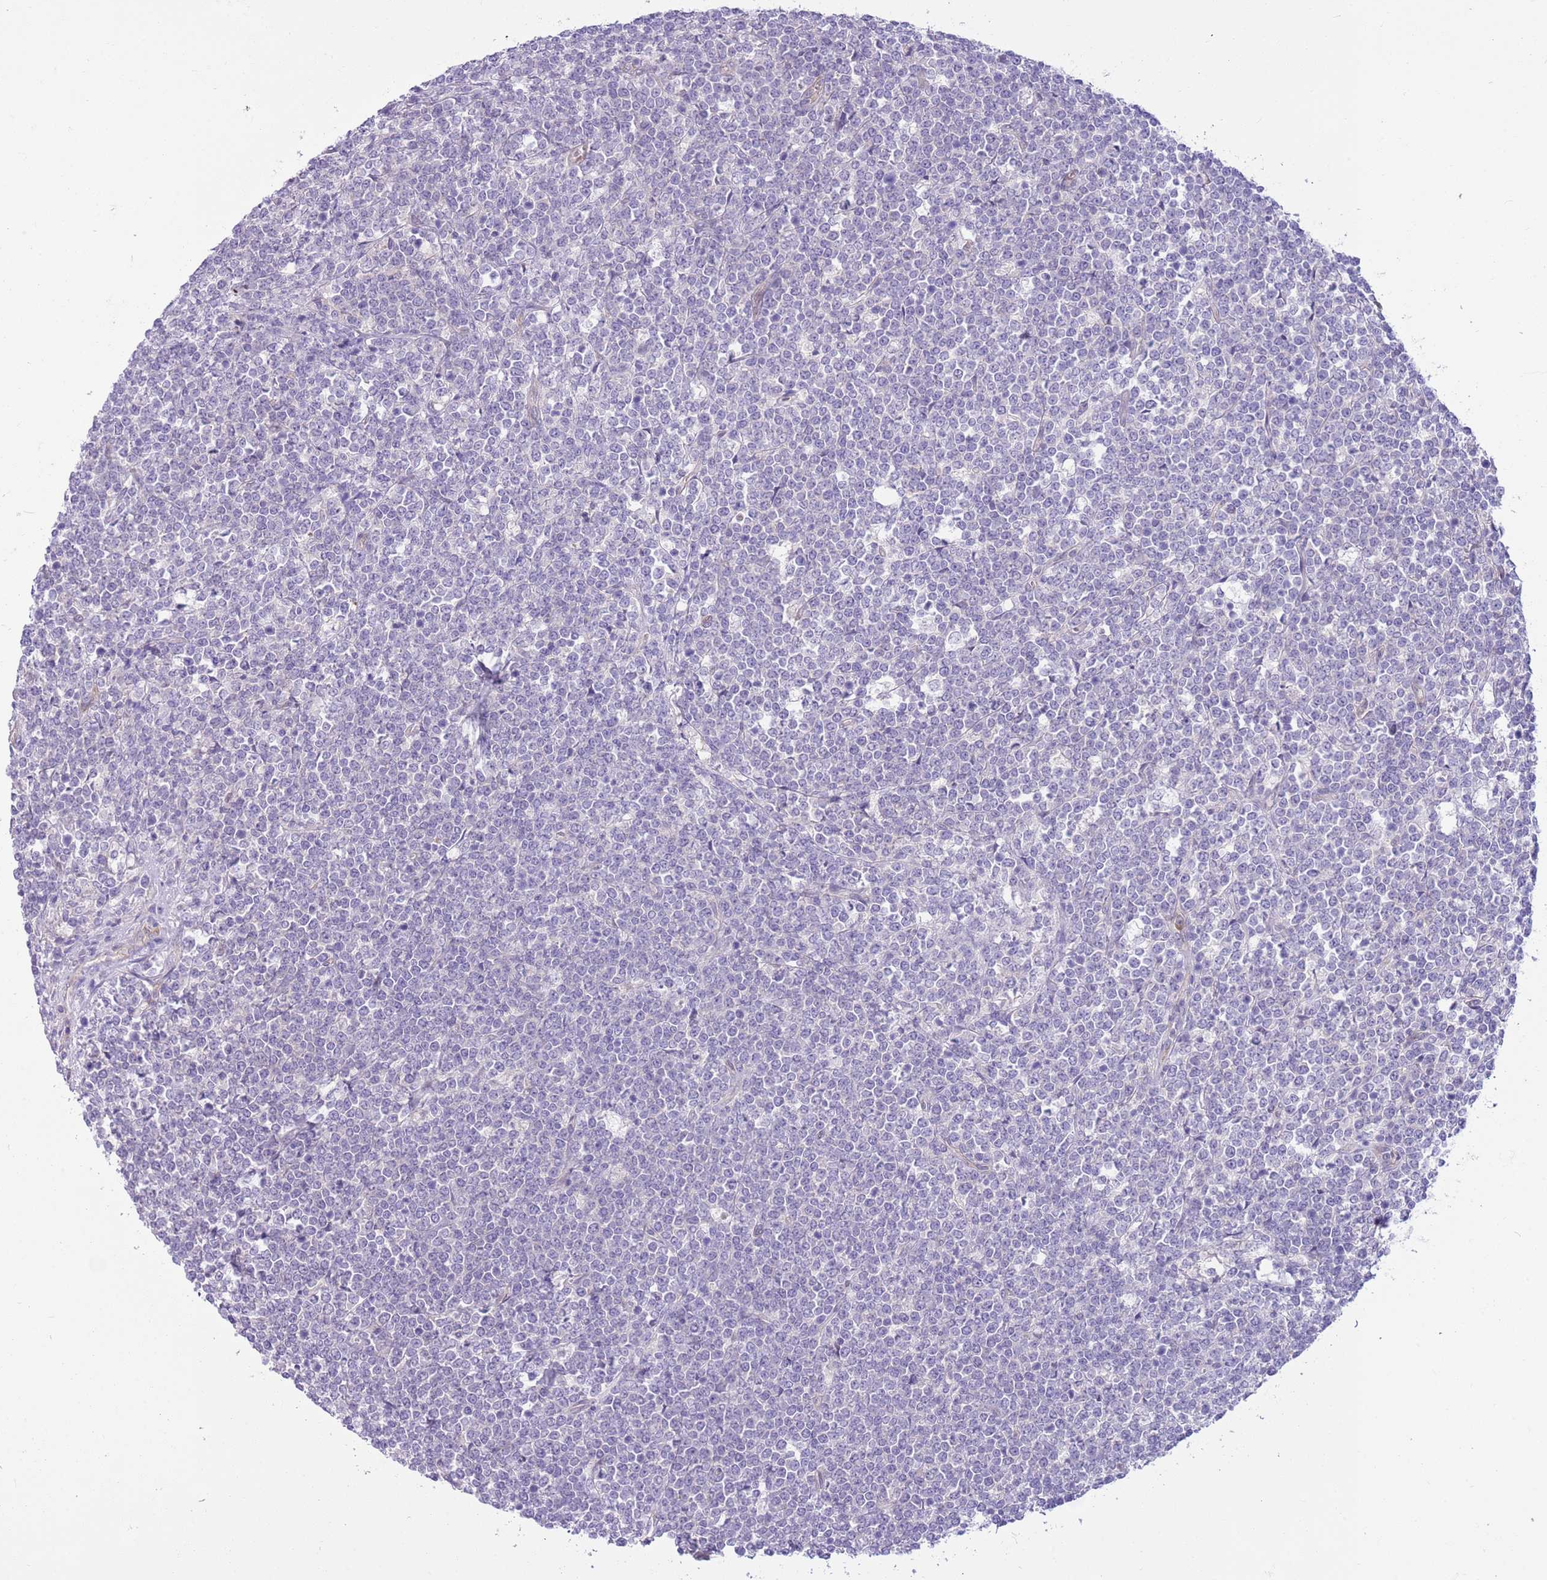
{"staining": {"intensity": "negative", "quantity": "none", "location": "none"}, "tissue": "lymphoma", "cell_type": "Tumor cells", "image_type": "cancer", "snomed": [{"axis": "morphology", "description": "Malignant lymphoma, non-Hodgkin's type, High grade"}, {"axis": "topography", "description": "Small intestine"}], "caption": "Tumor cells show no significant protein staining in lymphoma. (IHC, brightfield microscopy, high magnification).", "gene": "PARP8", "patient": {"sex": "male", "age": 8}}